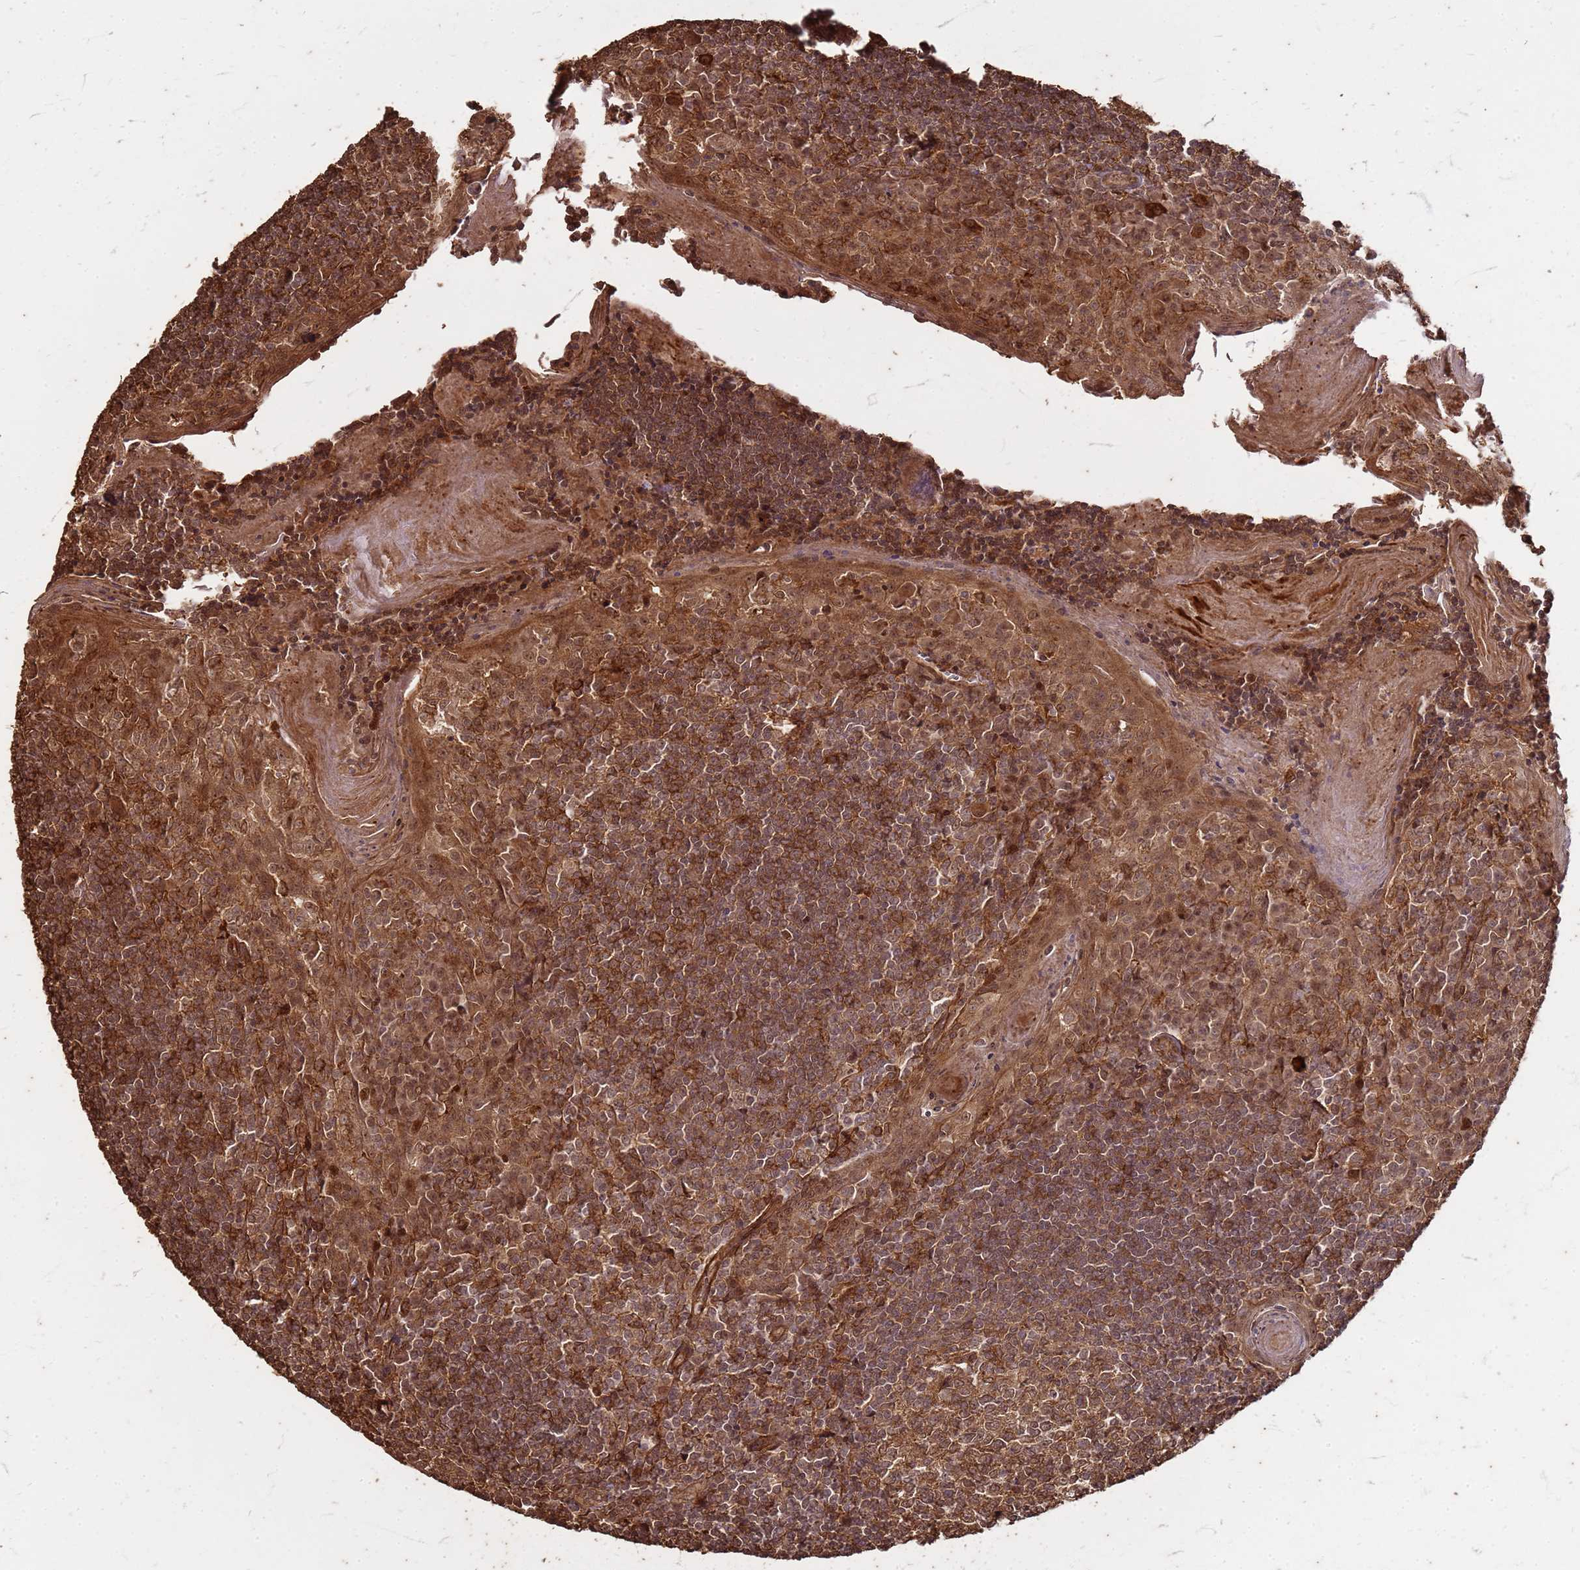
{"staining": {"intensity": "strong", "quantity": ">75%", "location": "cytoplasmic/membranous"}, "tissue": "tonsil", "cell_type": "Germinal center cells", "image_type": "normal", "snomed": [{"axis": "morphology", "description": "Normal tissue, NOS"}, {"axis": "topography", "description": "Tonsil"}], "caption": "High-magnification brightfield microscopy of benign tonsil stained with DAB (3,3'-diaminobenzidine) (brown) and counterstained with hematoxylin (blue). germinal center cells exhibit strong cytoplasmic/membranous expression is present in about>75% of cells. (DAB IHC with brightfield microscopy, high magnification).", "gene": "KIF26A", "patient": {"sex": "male", "age": 27}}